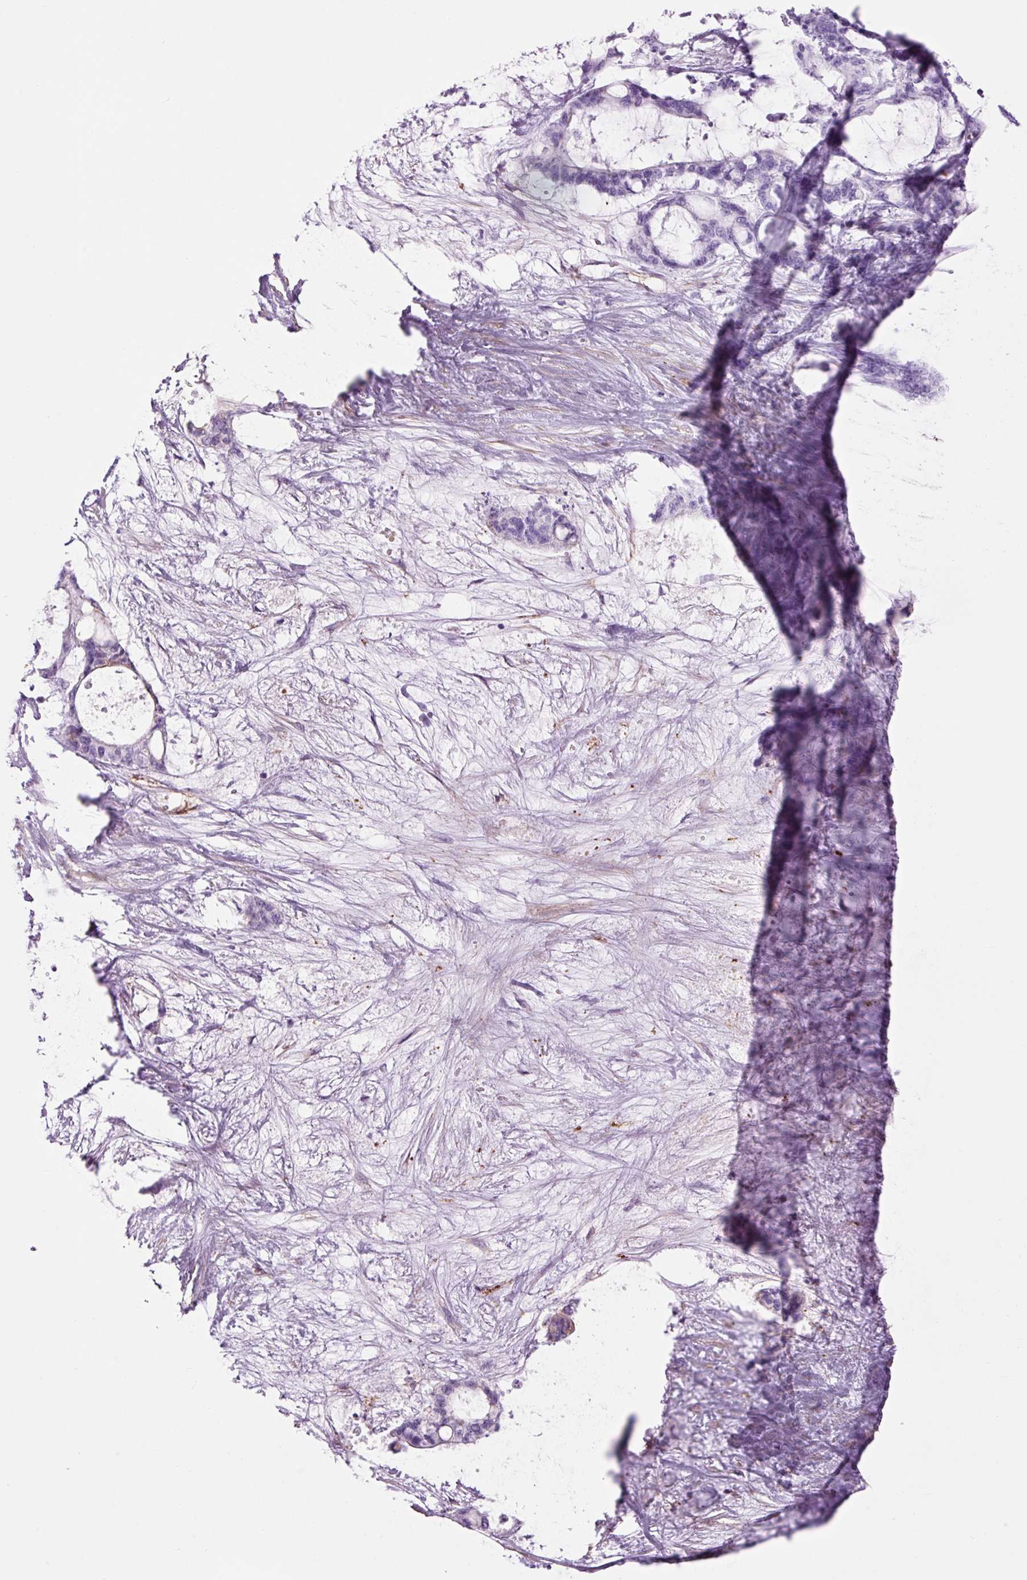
{"staining": {"intensity": "negative", "quantity": "none", "location": "none"}, "tissue": "liver cancer", "cell_type": "Tumor cells", "image_type": "cancer", "snomed": [{"axis": "morphology", "description": "Normal tissue, NOS"}, {"axis": "morphology", "description": "Cholangiocarcinoma"}, {"axis": "topography", "description": "Liver"}, {"axis": "topography", "description": "Peripheral nerve tissue"}], "caption": "This is an IHC micrograph of cholangiocarcinoma (liver). There is no expression in tumor cells.", "gene": "CAV1", "patient": {"sex": "female", "age": 73}}